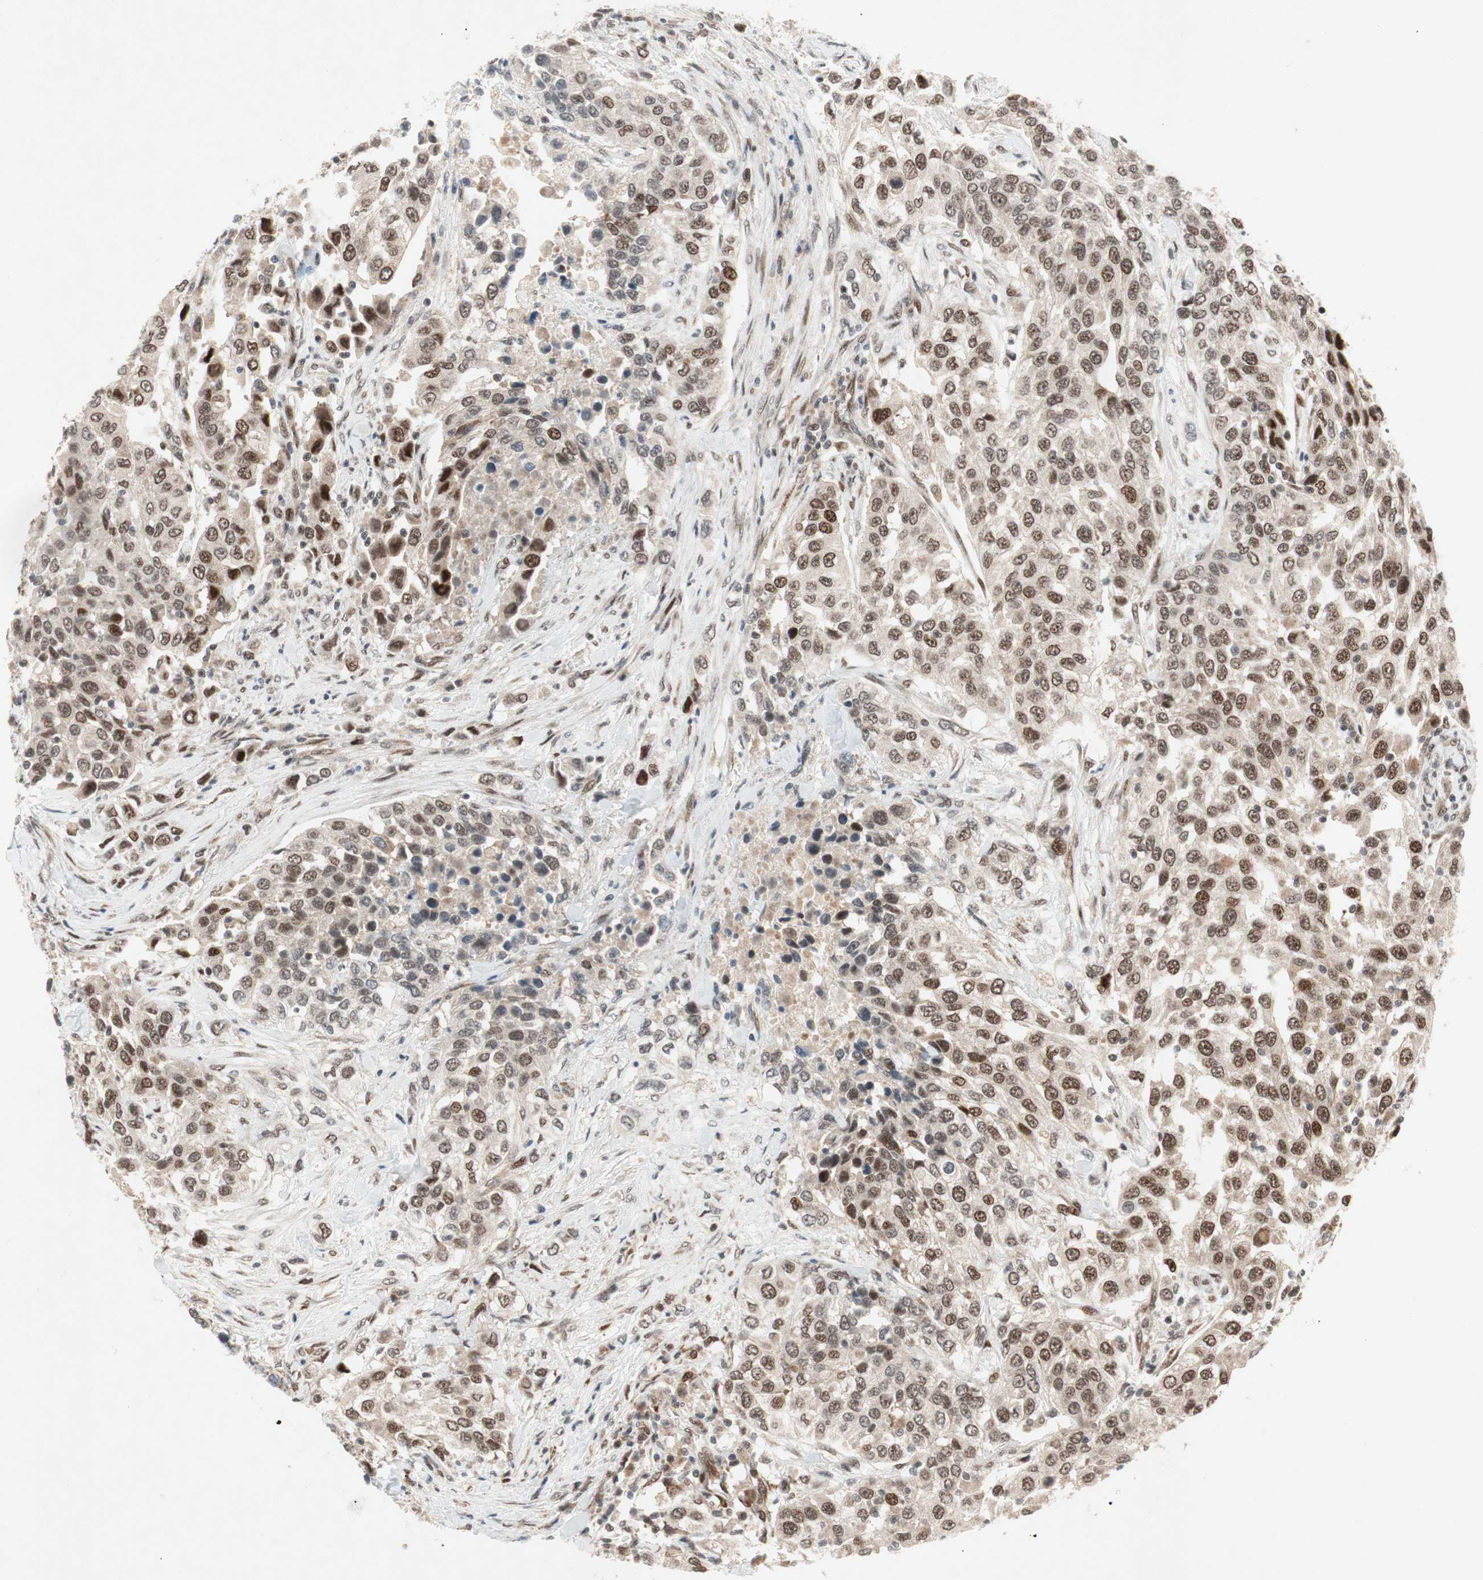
{"staining": {"intensity": "strong", "quantity": ">75%", "location": "nuclear"}, "tissue": "urothelial cancer", "cell_type": "Tumor cells", "image_type": "cancer", "snomed": [{"axis": "morphology", "description": "Urothelial carcinoma, High grade"}, {"axis": "topography", "description": "Urinary bladder"}], "caption": "High-grade urothelial carcinoma stained for a protein displays strong nuclear positivity in tumor cells.", "gene": "TCF12", "patient": {"sex": "female", "age": 80}}